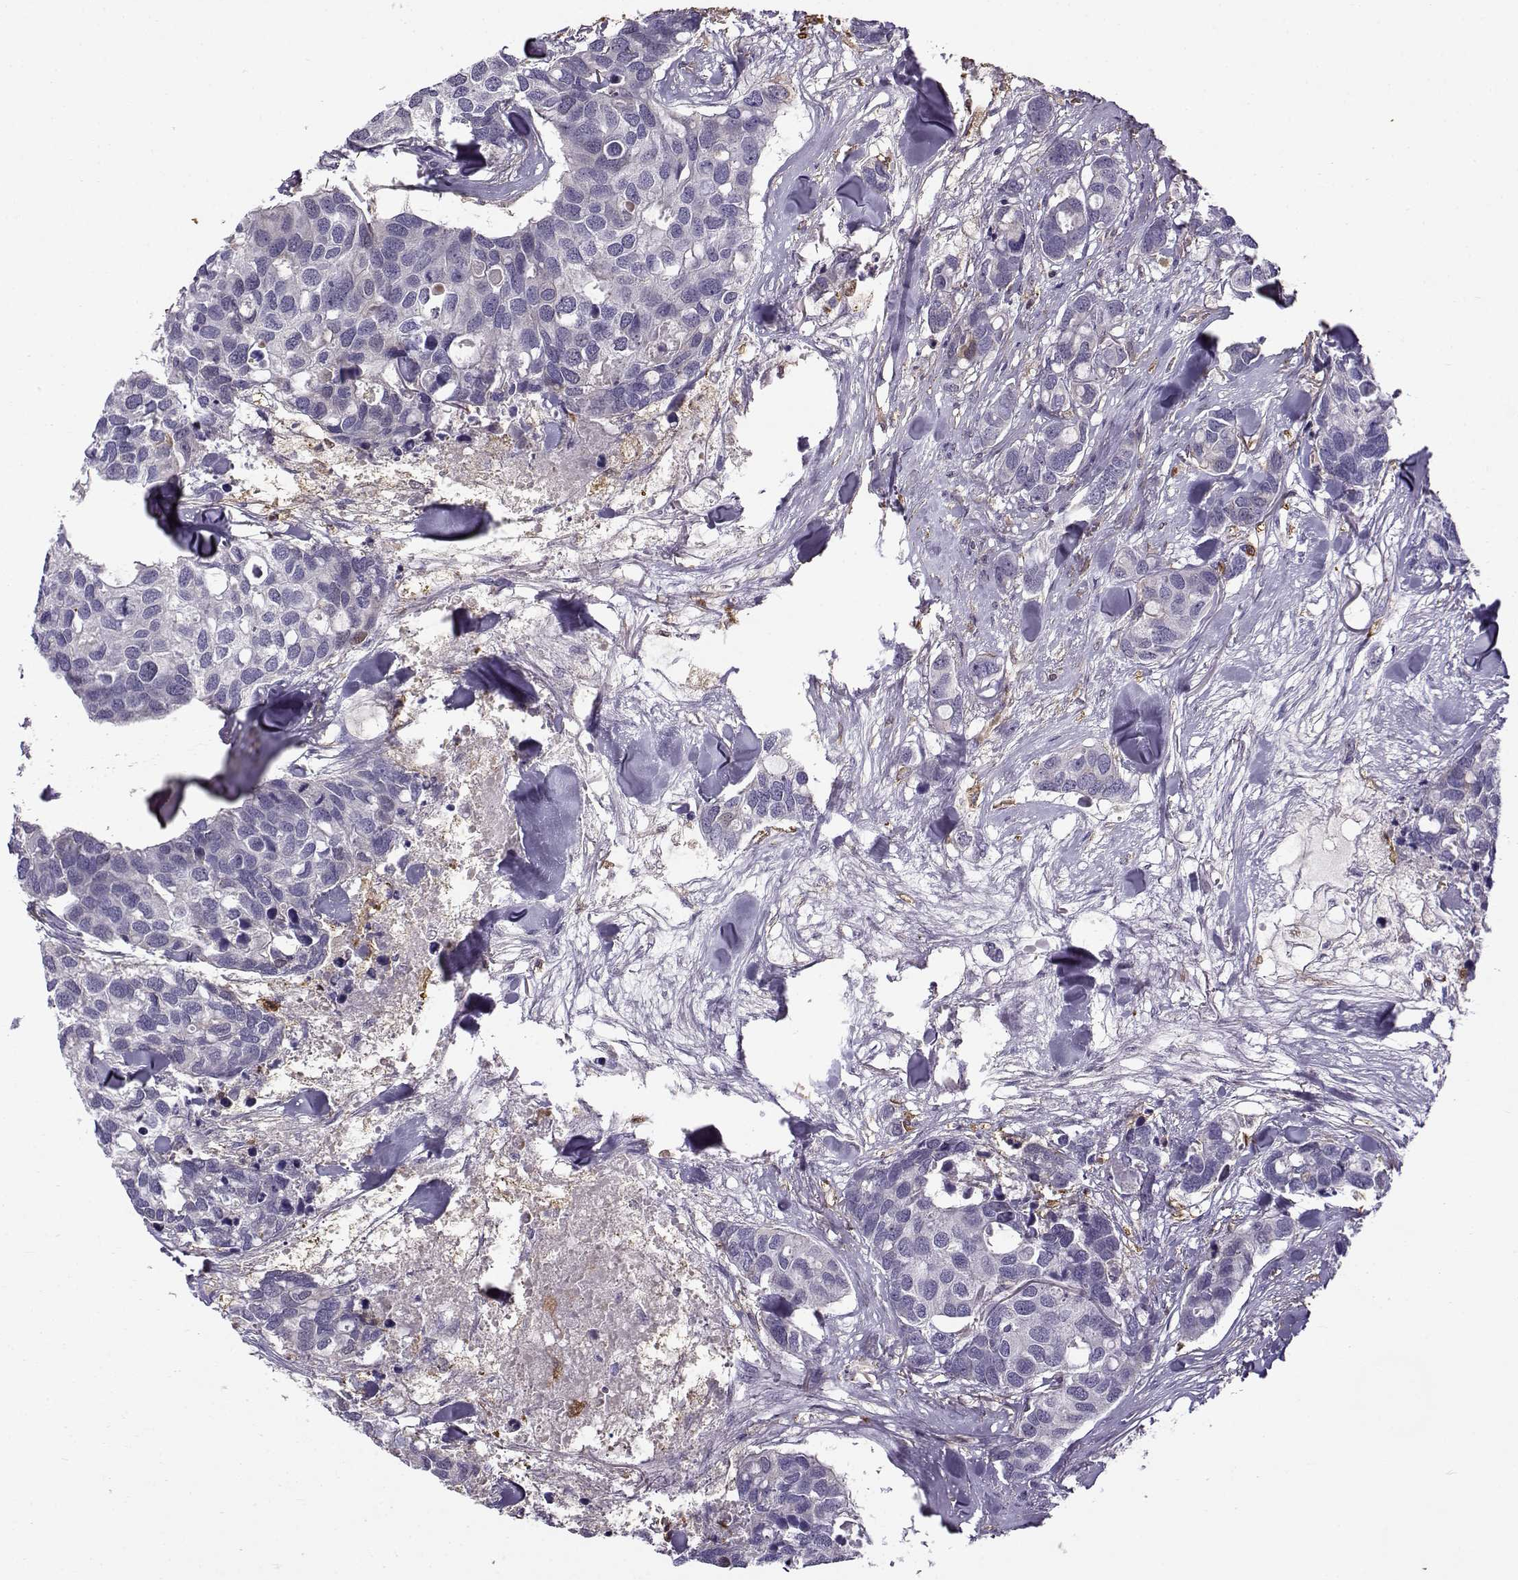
{"staining": {"intensity": "negative", "quantity": "none", "location": "none"}, "tissue": "breast cancer", "cell_type": "Tumor cells", "image_type": "cancer", "snomed": [{"axis": "morphology", "description": "Duct carcinoma"}, {"axis": "topography", "description": "Breast"}], "caption": "A micrograph of infiltrating ductal carcinoma (breast) stained for a protein displays no brown staining in tumor cells.", "gene": "UCP3", "patient": {"sex": "female", "age": 83}}